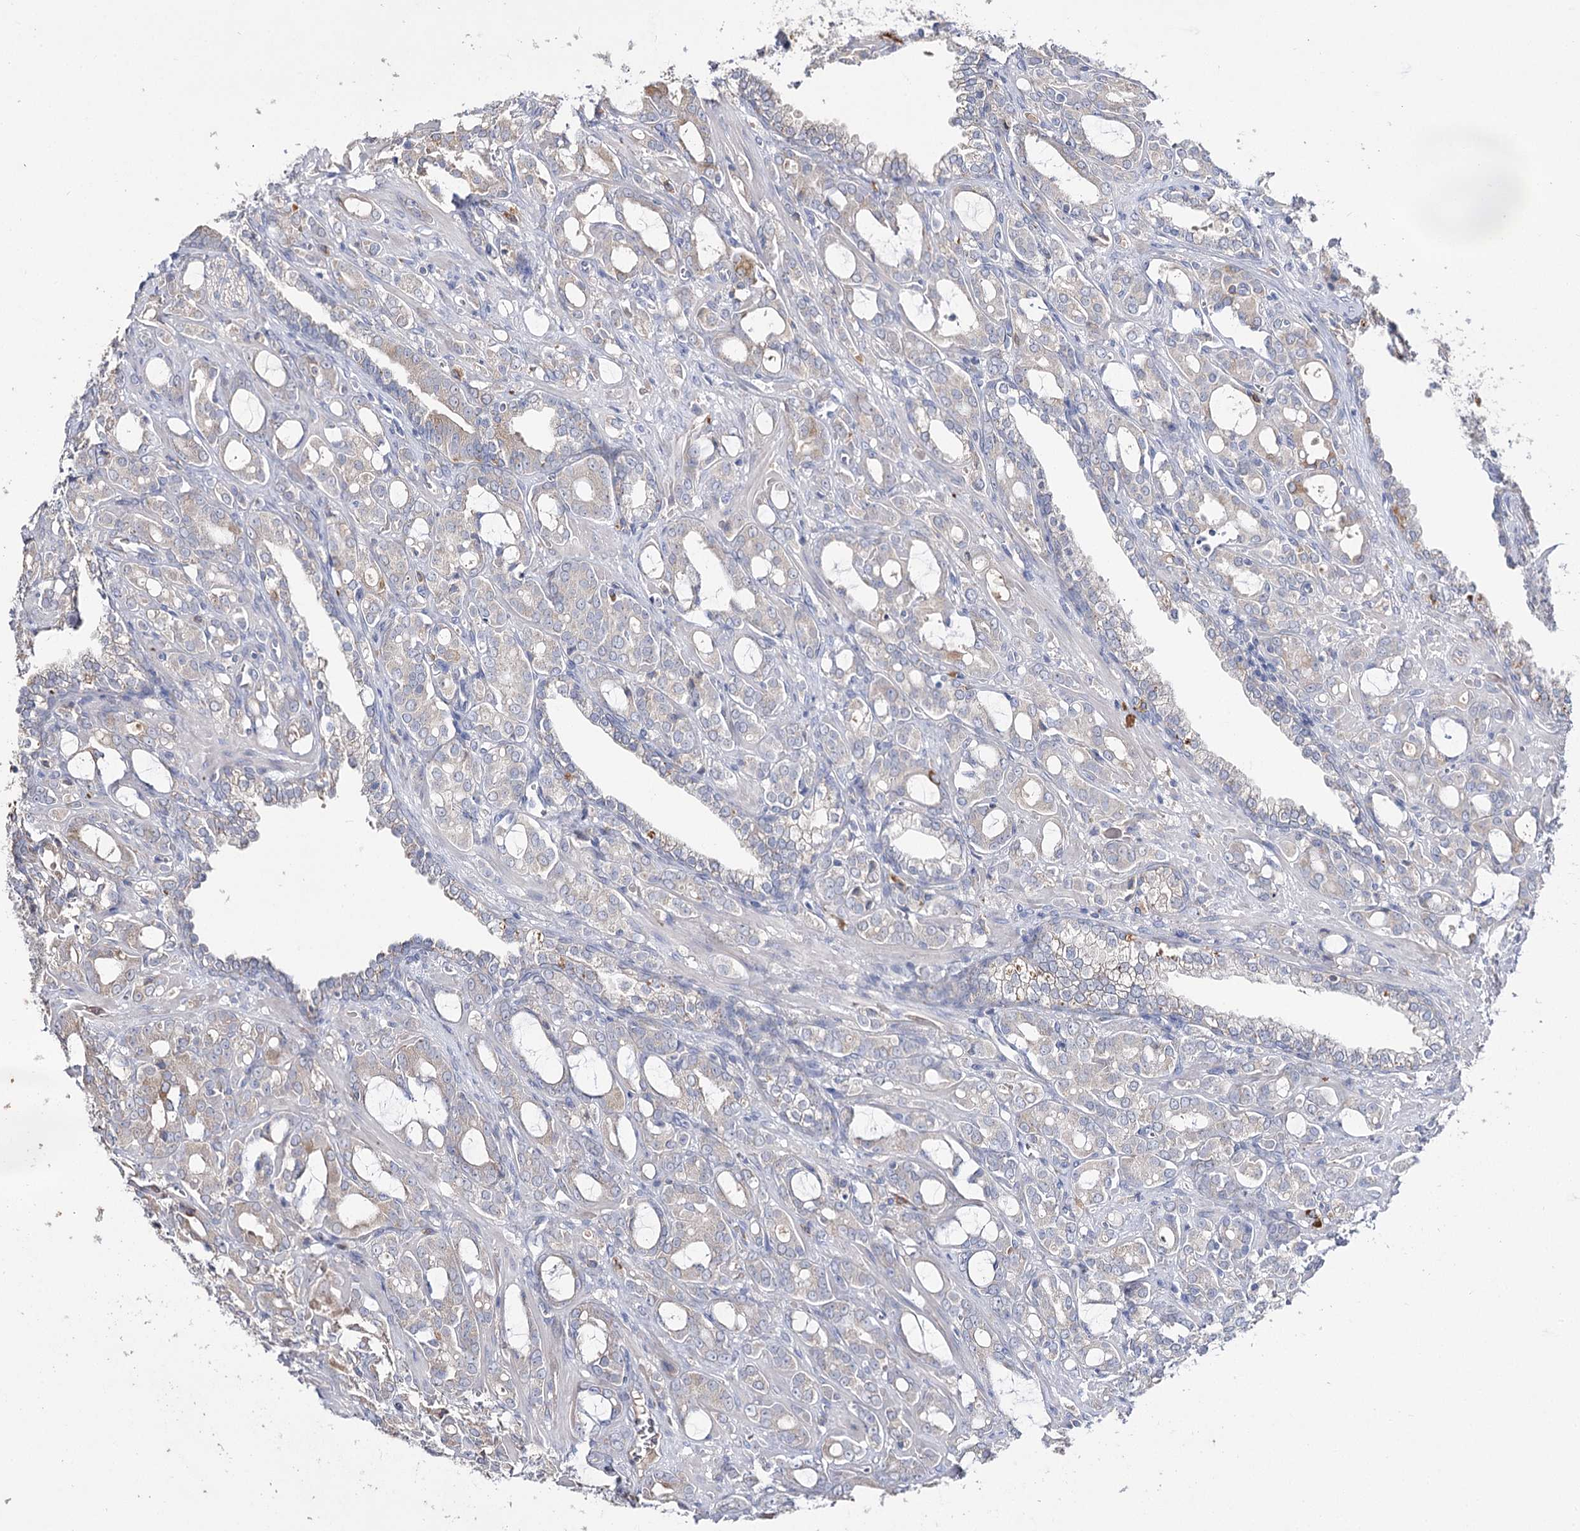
{"staining": {"intensity": "negative", "quantity": "none", "location": "none"}, "tissue": "prostate cancer", "cell_type": "Tumor cells", "image_type": "cancer", "snomed": [{"axis": "morphology", "description": "Adenocarcinoma, High grade"}, {"axis": "topography", "description": "Prostate"}], "caption": "A photomicrograph of human prostate cancer (high-grade adenocarcinoma) is negative for staining in tumor cells. (DAB (3,3'-diaminobenzidine) immunohistochemistry visualized using brightfield microscopy, high magnification).", "gene": "IL1RAP", "patient": {"sex": "male", "age": 72}}